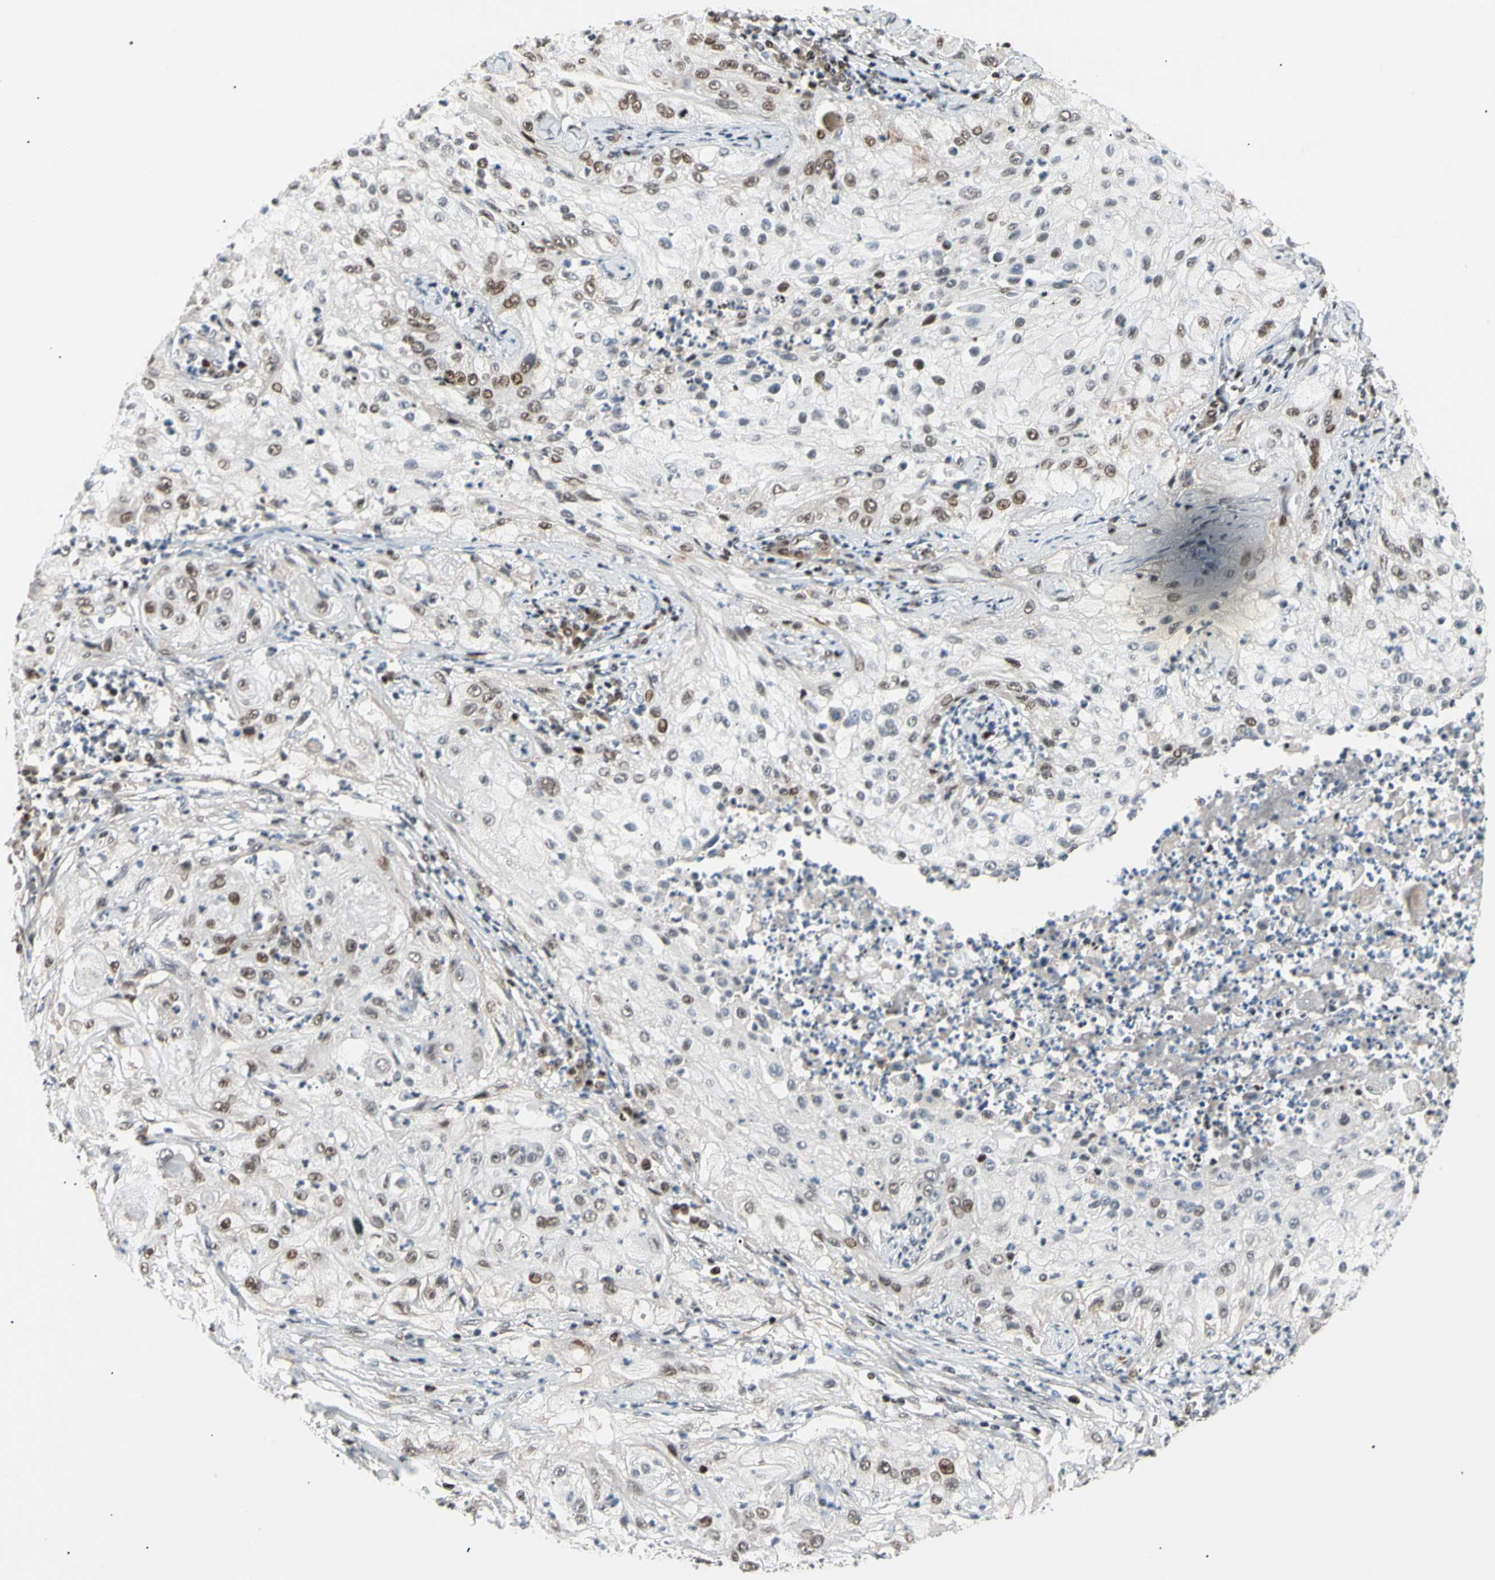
{"staining": {"intensity": "moderate", "quantity": "<25%", "location": "nuclear"}, "tissue": "lung cancer", "cell_type": "Tumor cells", "image_type": "cancer", "snomed": [{"axis": "morphology", "description": "Inflammation, NOS"}, {"axis": "morphology", "description": "Squamous cell carcinoma, NOS"}, {"axis": "topography", "description": "Lymph node"}, {"axis": "topography", "description": "Soft tissue"}, {"axis": "topography", "description": "Lung"}], "caption": "High-magnification brightfield microscopy of lung cancer stained with DAB (3,3'-diaminobenzidine) (brown) and counterstained with hematoxylin (blue). tumor cells exhibit moderate nuclear staining is present in about<25% of cells.", "gene": "E2F1", "patient": {"sex": "male", "age": 66}}